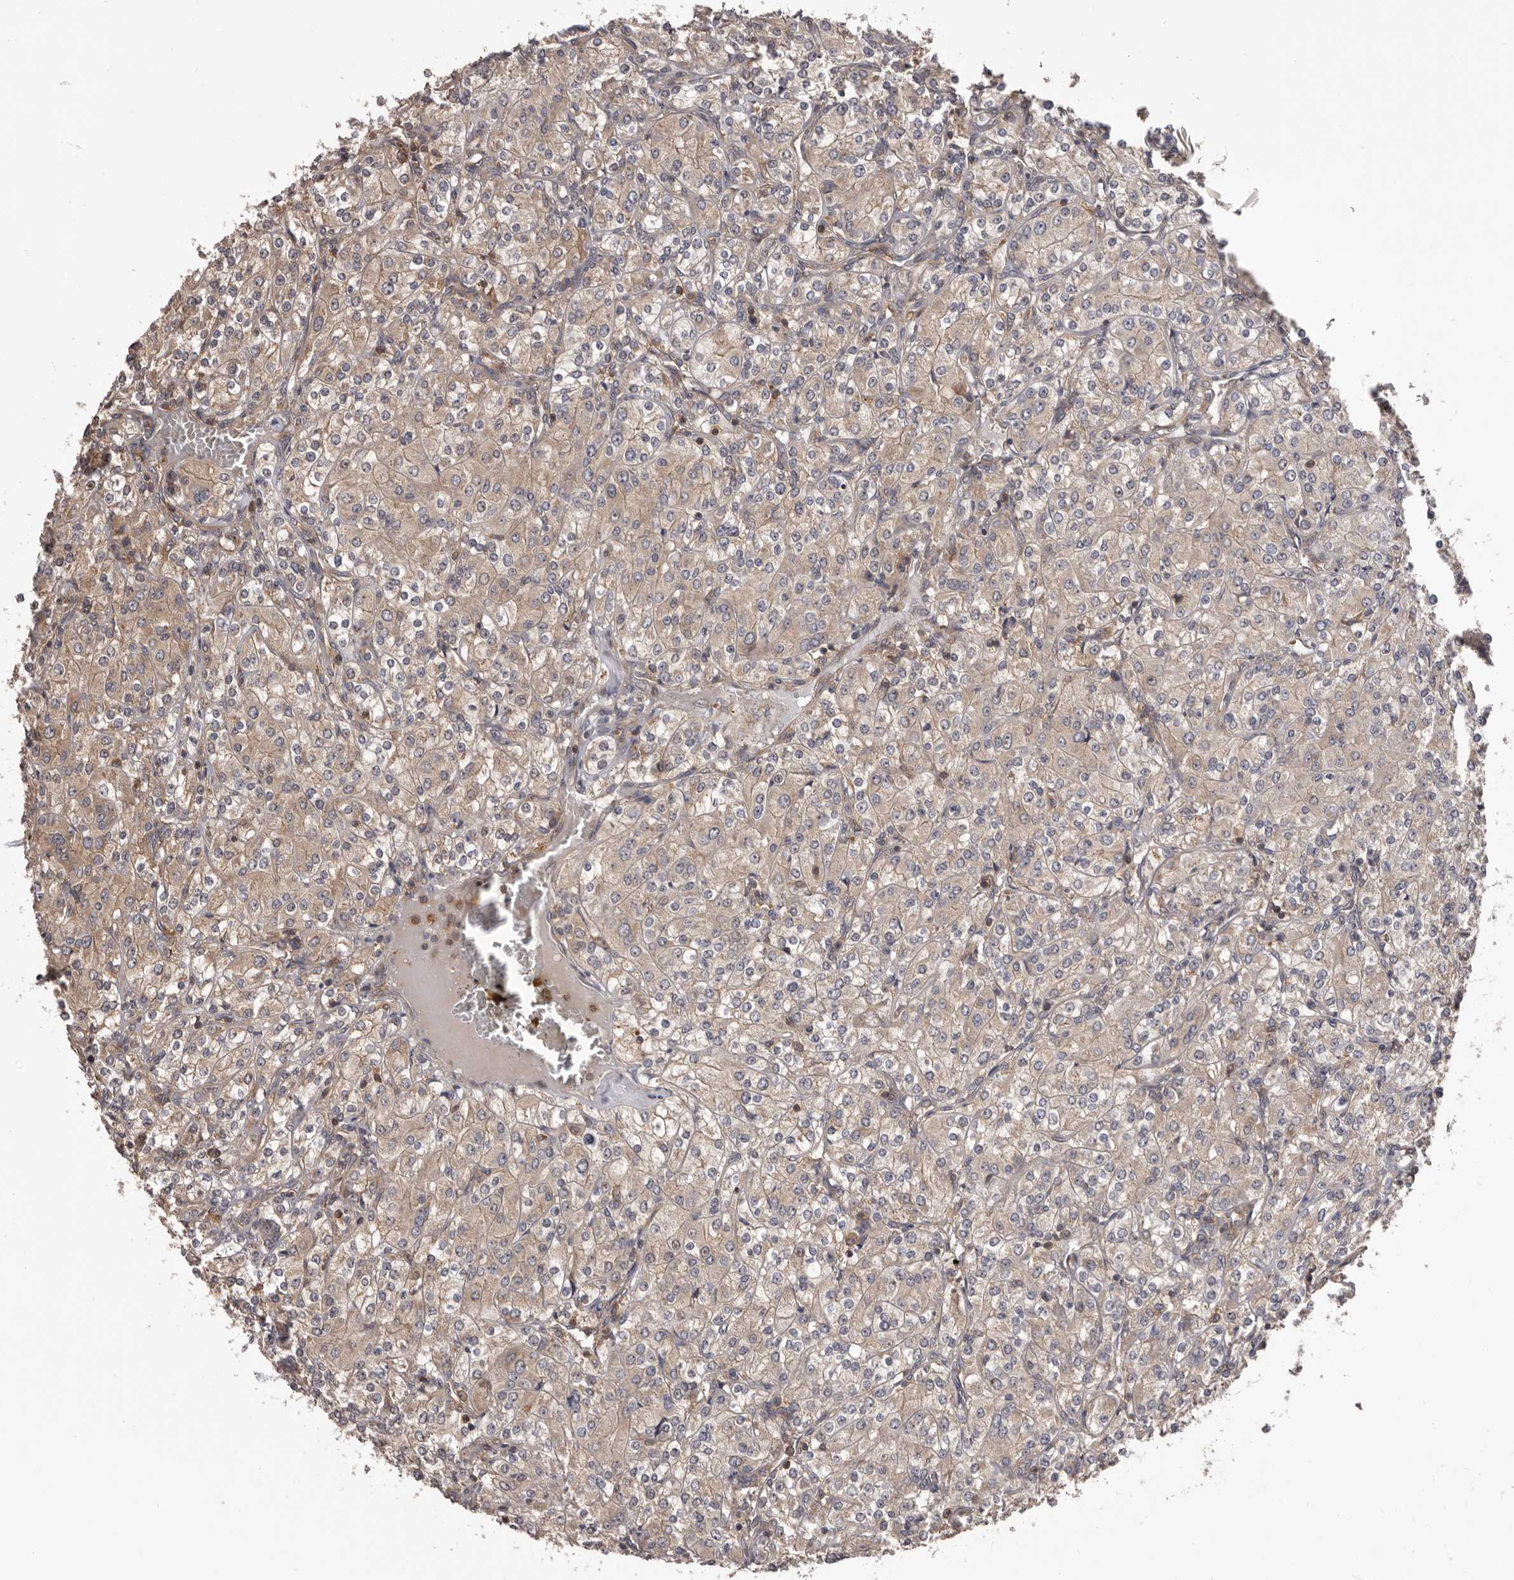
{"staining": {"intensity": "weak", "quantity": "25%-75%", "location": "cytoplasmic/membranous"}, "tissue": "renal cancer", "cell_type": "Tumor cells", "image_type": "cancer", "snomed": [{"axis": "morphology", "description": "Adenocarcinoma, NOS"}, {"axis": "topography", "description": "Kidney"}], "caption": "Protein analysis of adenocarcinoma (renal) tissue reveals weak cytoplasmic/membranous staining in approximately 25%-75% of tumor cells.", "gene": "HBS1L", "patient": {"sex": "male", "age": 77}}